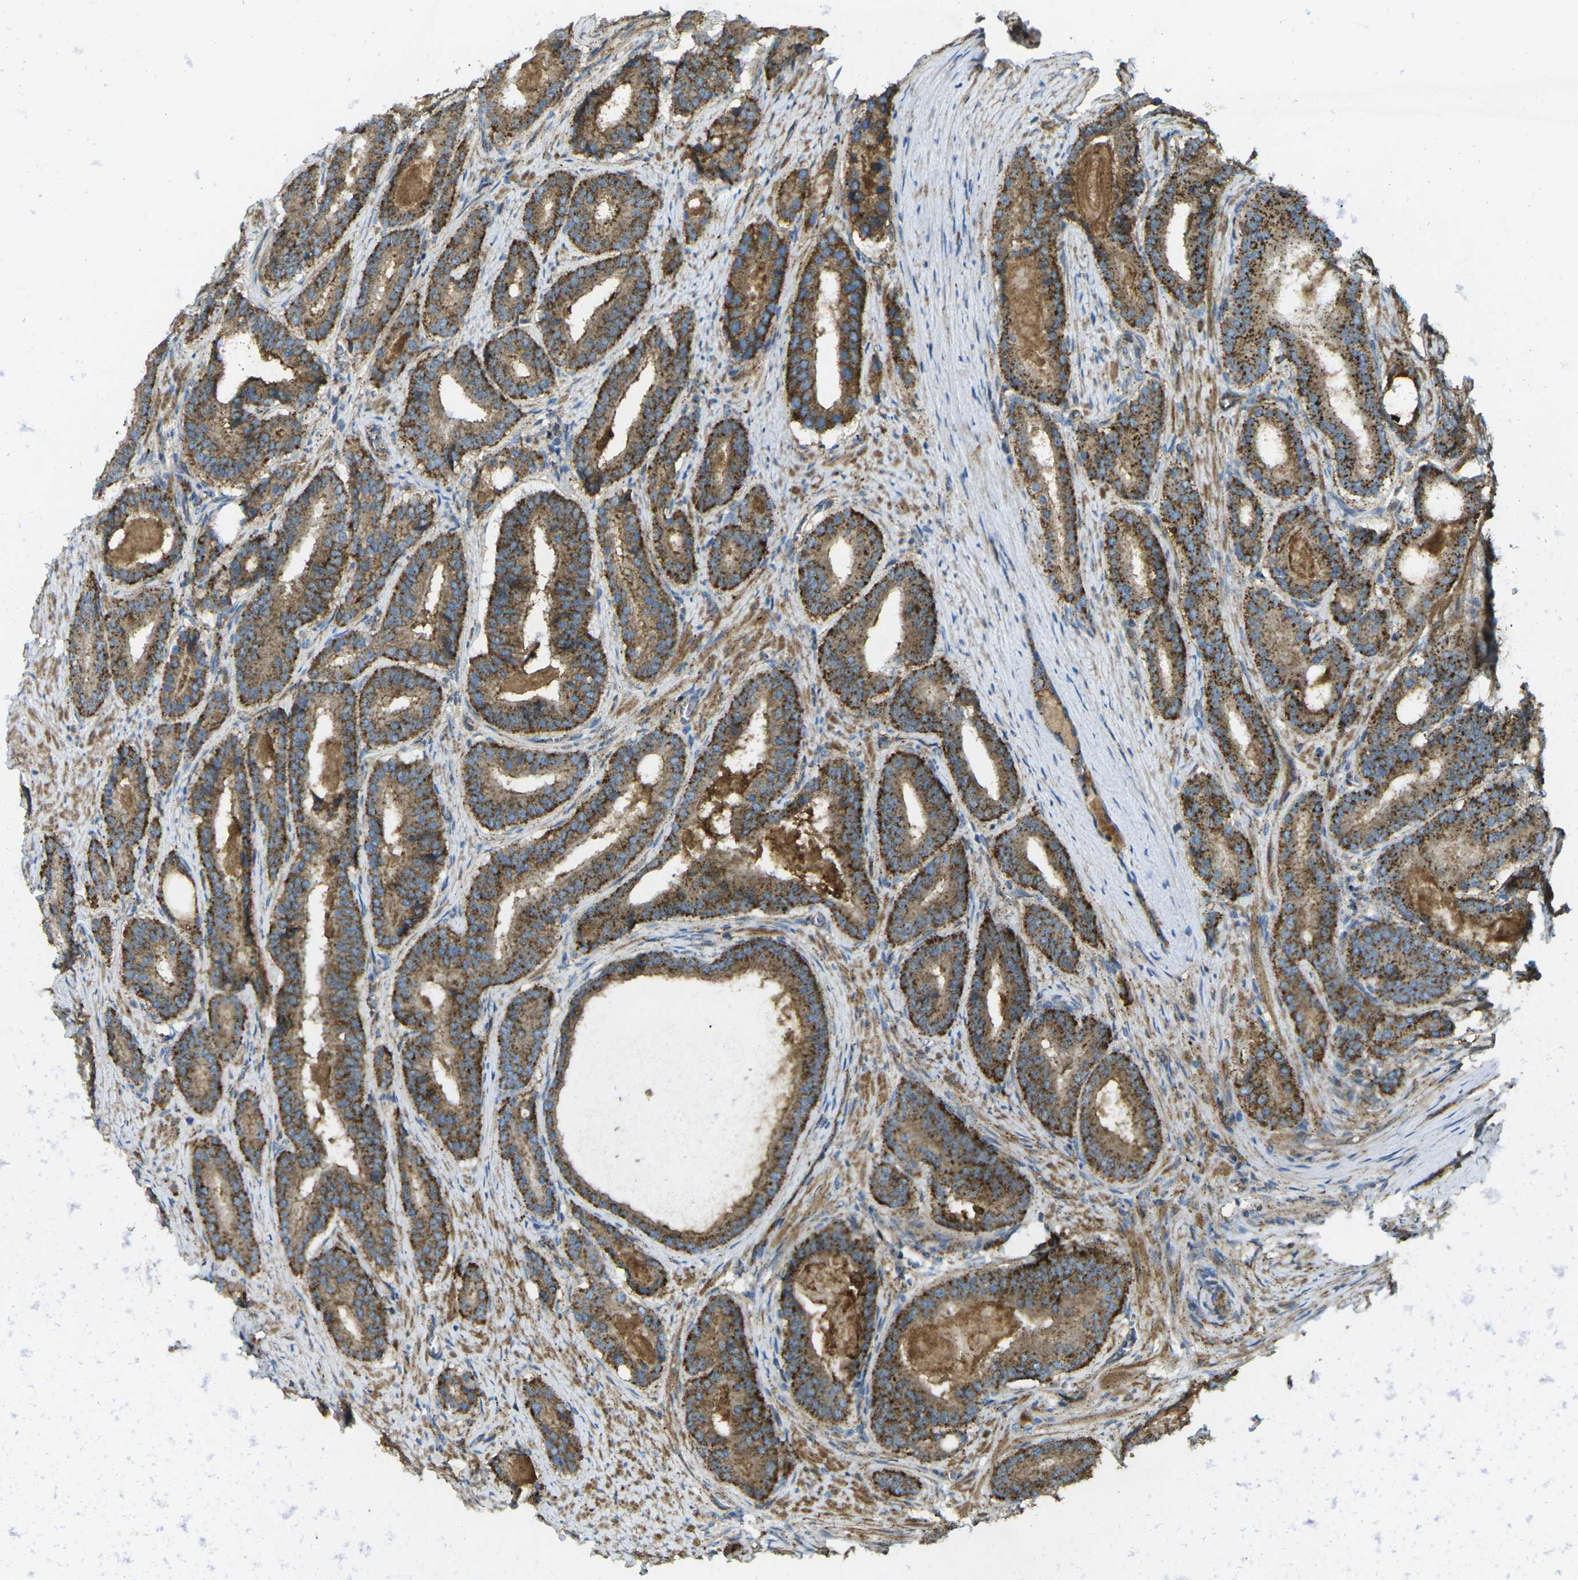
{"staining": {"intensity": "strong", "quantity": ">75%", "location": "cytoplasmic/membranous"}, "tissue": "prostate cancer", "cell_type": "Tumor cells", "image_type": "cancer", "snomed": [{"axis": "morphology", "description": "Adenocarcinoma, High grade"}, {"axis": "topography", "description": "Prostate"}], "caption": "This photomicrograph shows IHC staining of prostate cancer (high-grade adenocarcinoma), with high strong cytoplasmic/membranous staining in about >75% of tumor cells.", "gene": "CHMP3", "patient": {"sex": "male", "age": 60}}